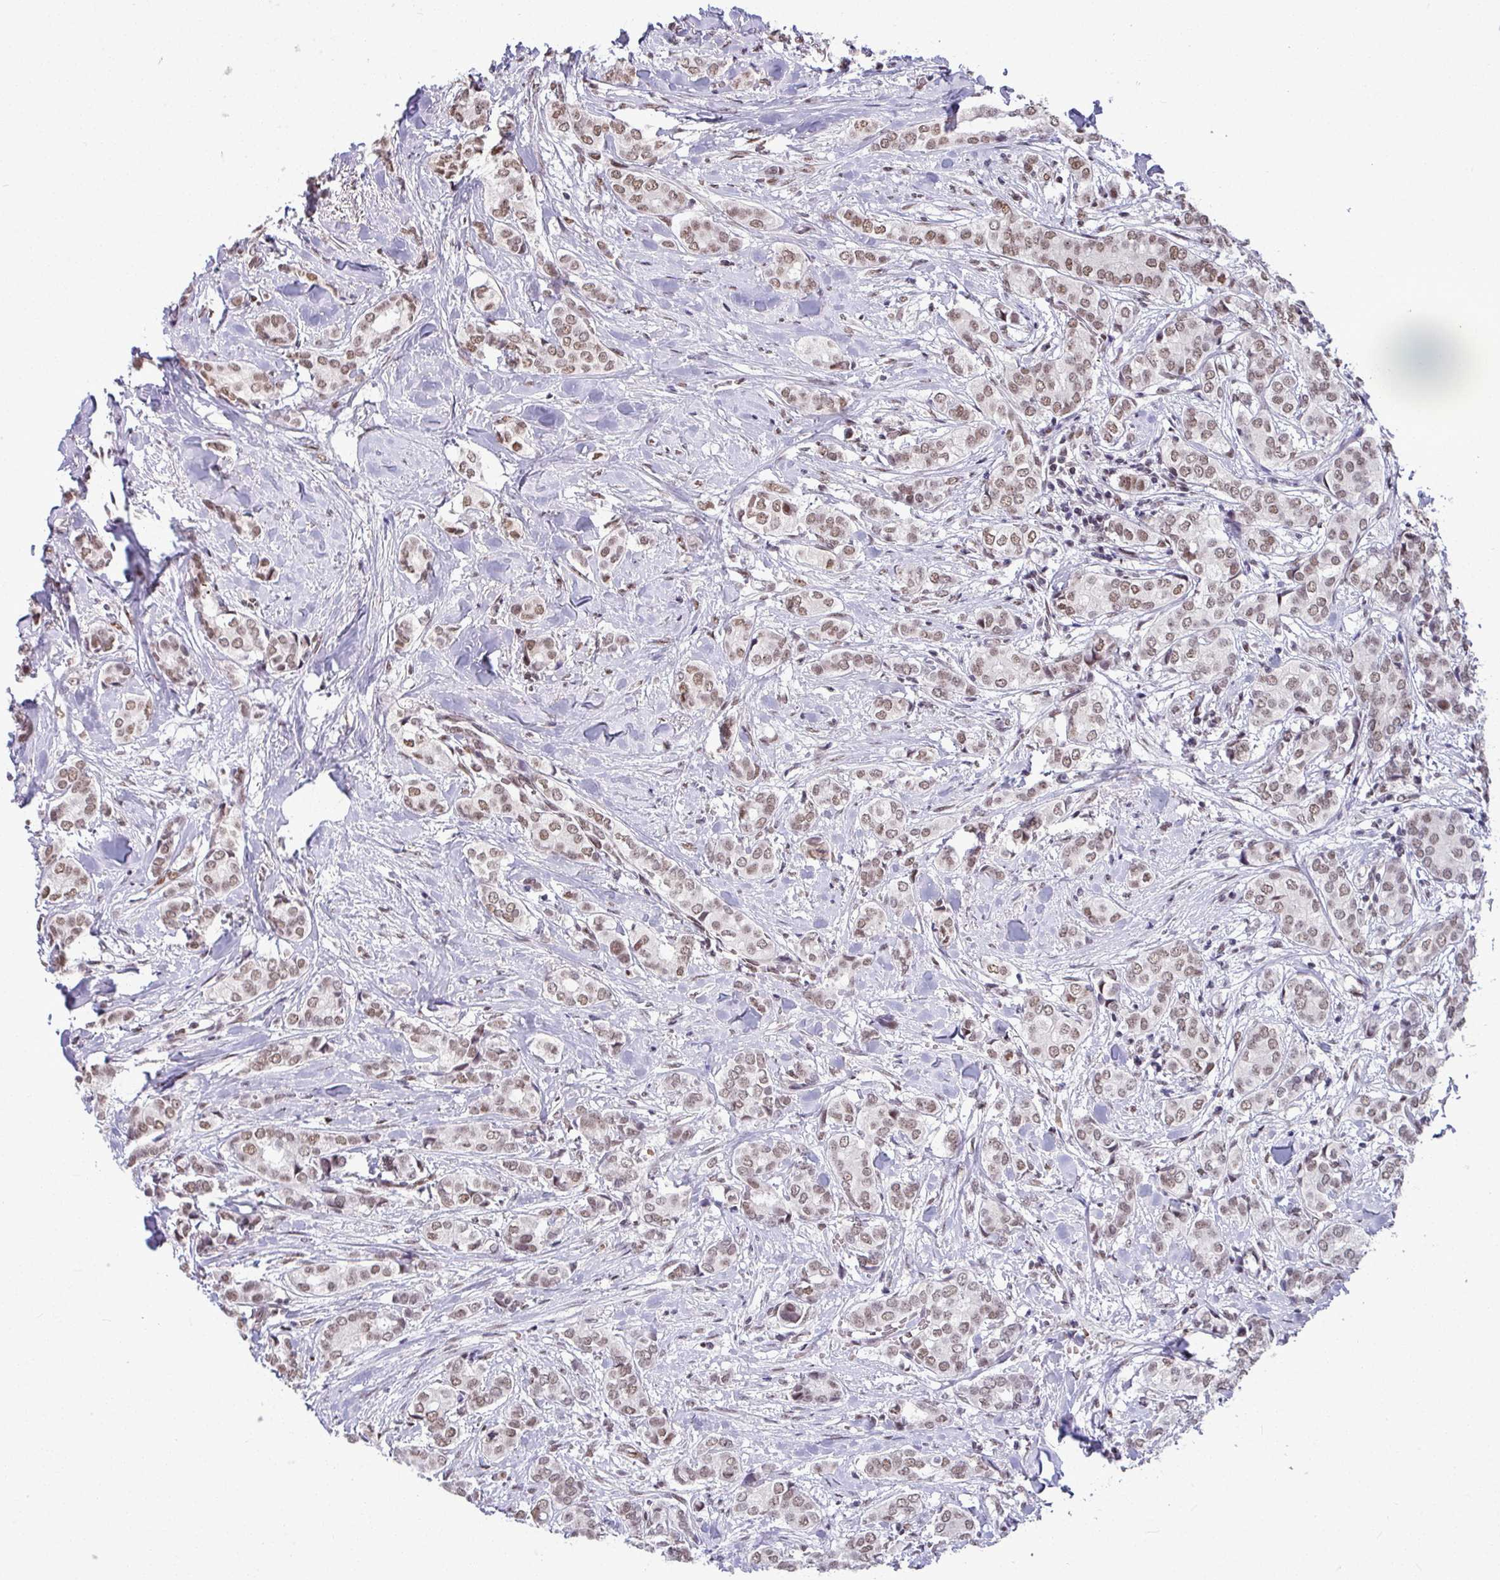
{"staining": {"intensity": "moderate", "quantity": ">75%", "location": "nuclear"}, "tissue": "breast cancer", "cell_type": "Tumor cells", "image_type": "cancer", "snomed": [{"axis": "morphology", "description": "Duct carcinoma"}, {"axis": "topography", "description": "Breast"}], "caption": "Moderate nuclear protein expression is seen in approximately >75% of tumor cells in breast cancer (invasive ductal carcinoma).", "gene": "TDG", "patient": {"sex": "female", "age": 73}}